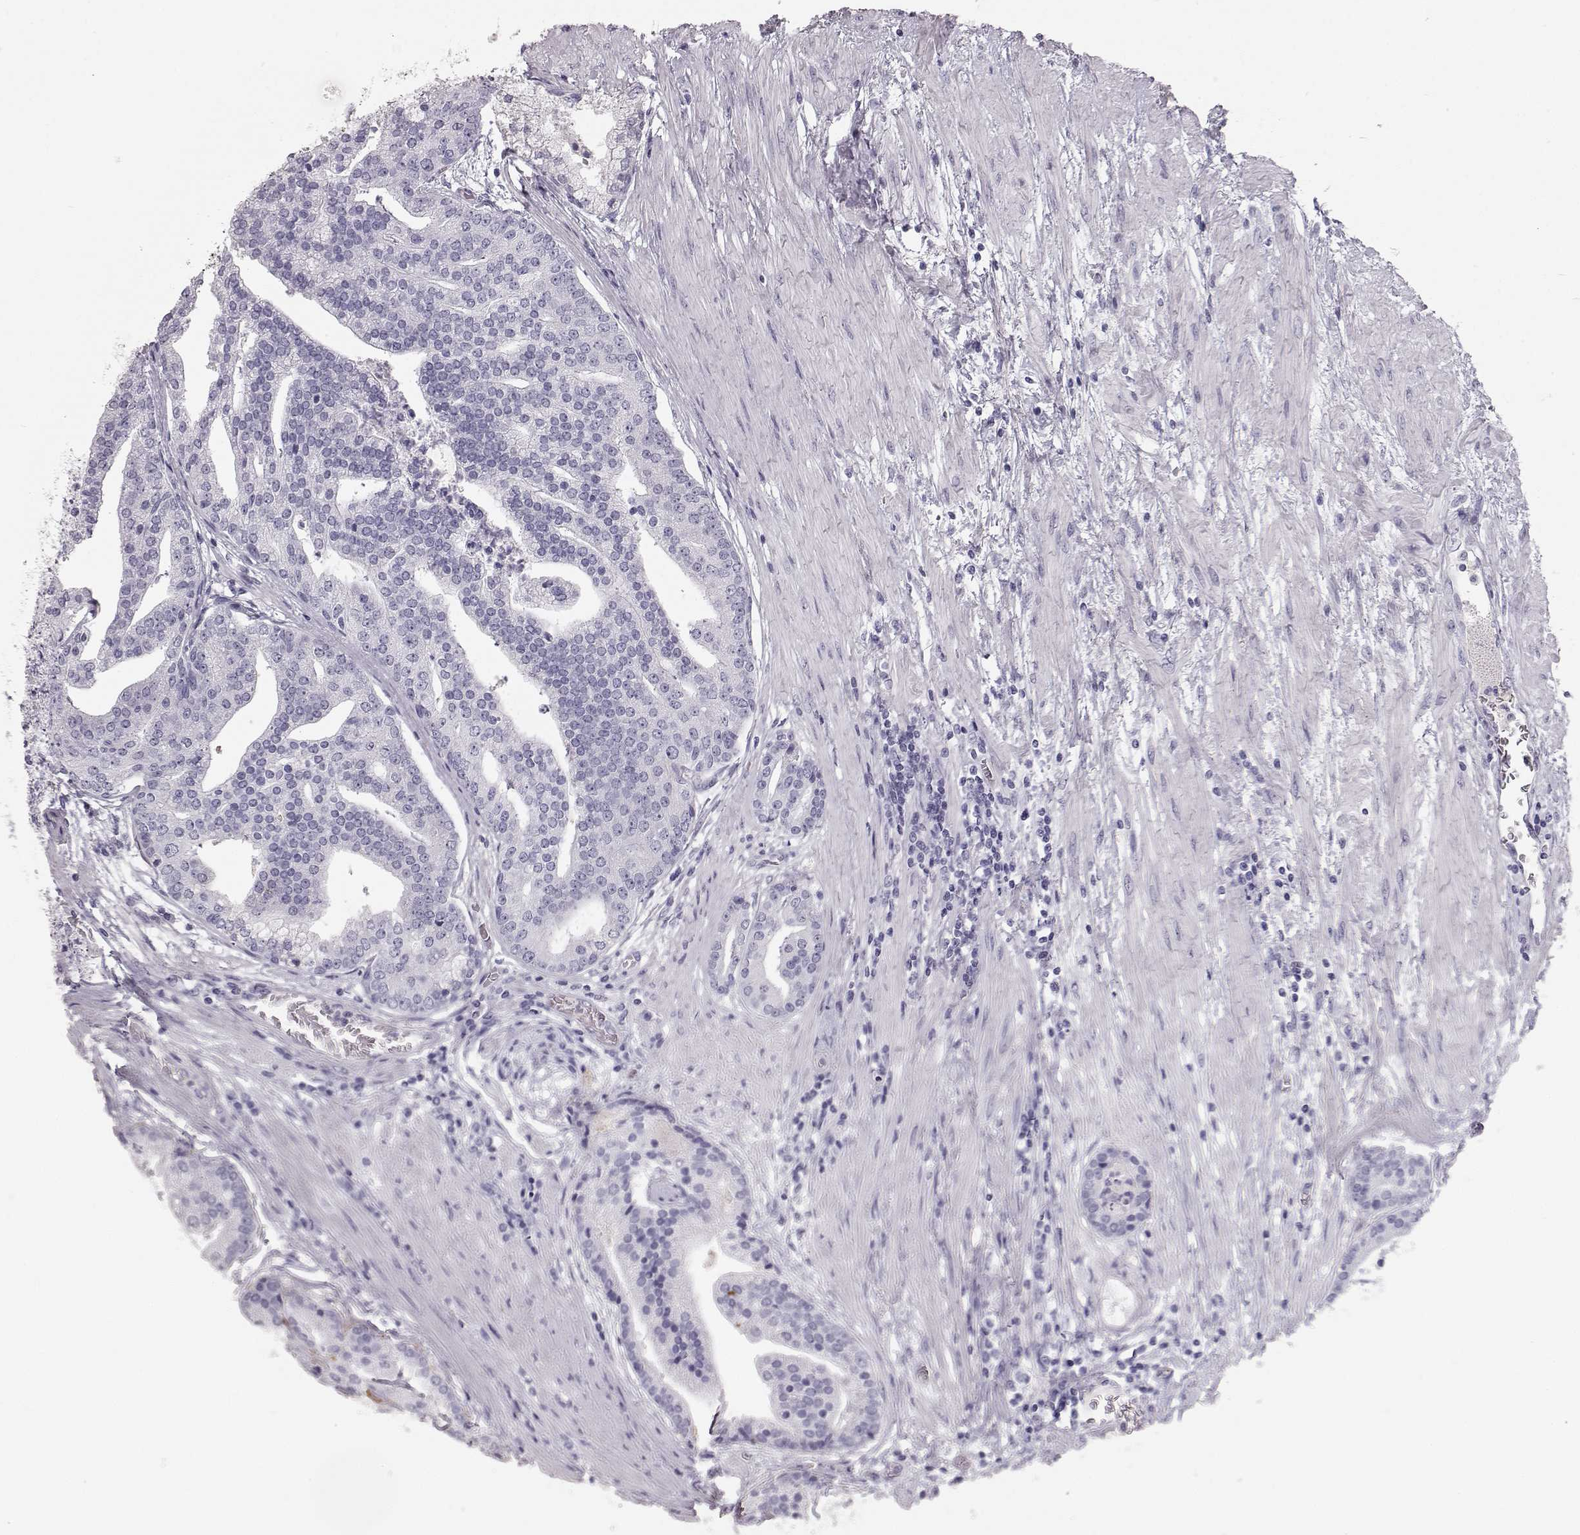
{"staining": {"intensity": "negative", "quantity": "none", "location": "none"}, "tissue": "prostate cancer", "cell_type": "Tumor cells", "image_type": "cancer", "snomed": [{"axis": "morphology", "description": "Adenocarcinoma, NOS"}, {"axis": "topography", "description": "Prostate and seminal vesicle, NOS"}, {"axis": "topography", "description": "Prostate"}], "caption": "A photomicrograph of prostate cancer stained for a protein reveals no brown staining in tumor cells.", "gene": "KRTAP16-1", "patient": {"sex": "male", "age": 44}}